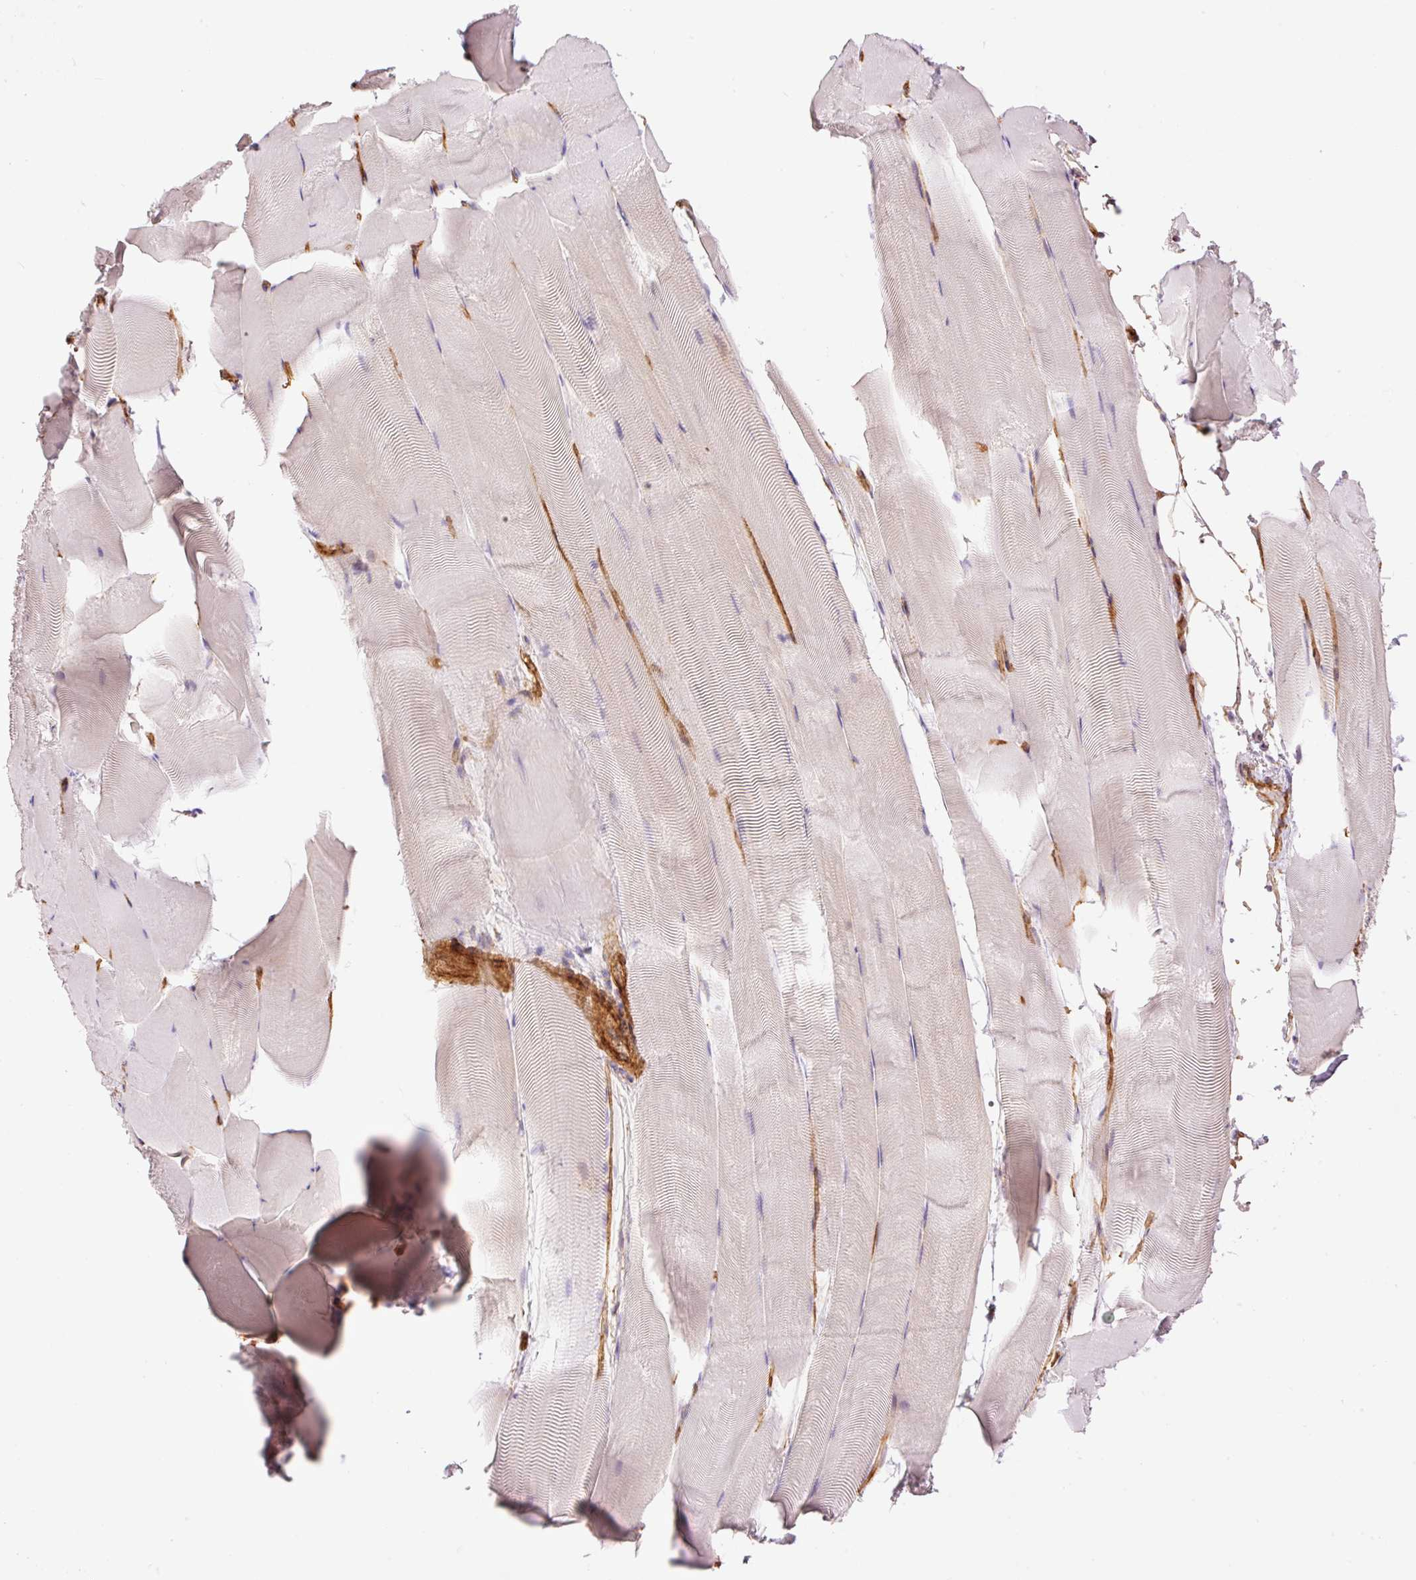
{"staining": {"intensity": "negative", "quantity": "none", "location": "none"}, "tissue": "skeletal muscle", "cell_type": "Myocytes", "image_type": "normal", "snomed": [{"axis": "morphology", "description": "Normal tissue, NOS"}, {"axis": "topography", "description": "Skeletal muscle"}], "caption": "Myocytes are negative for brown protein staining in normal skeletal muscle. The staining was performed using DAB to visualize the protein expression in brown, while the nuclei were stained in blue with hematoxylin (Magnification: 20x).", "gene": "PPP1R1B", "patient": {"sex": "female", "age": 64}}